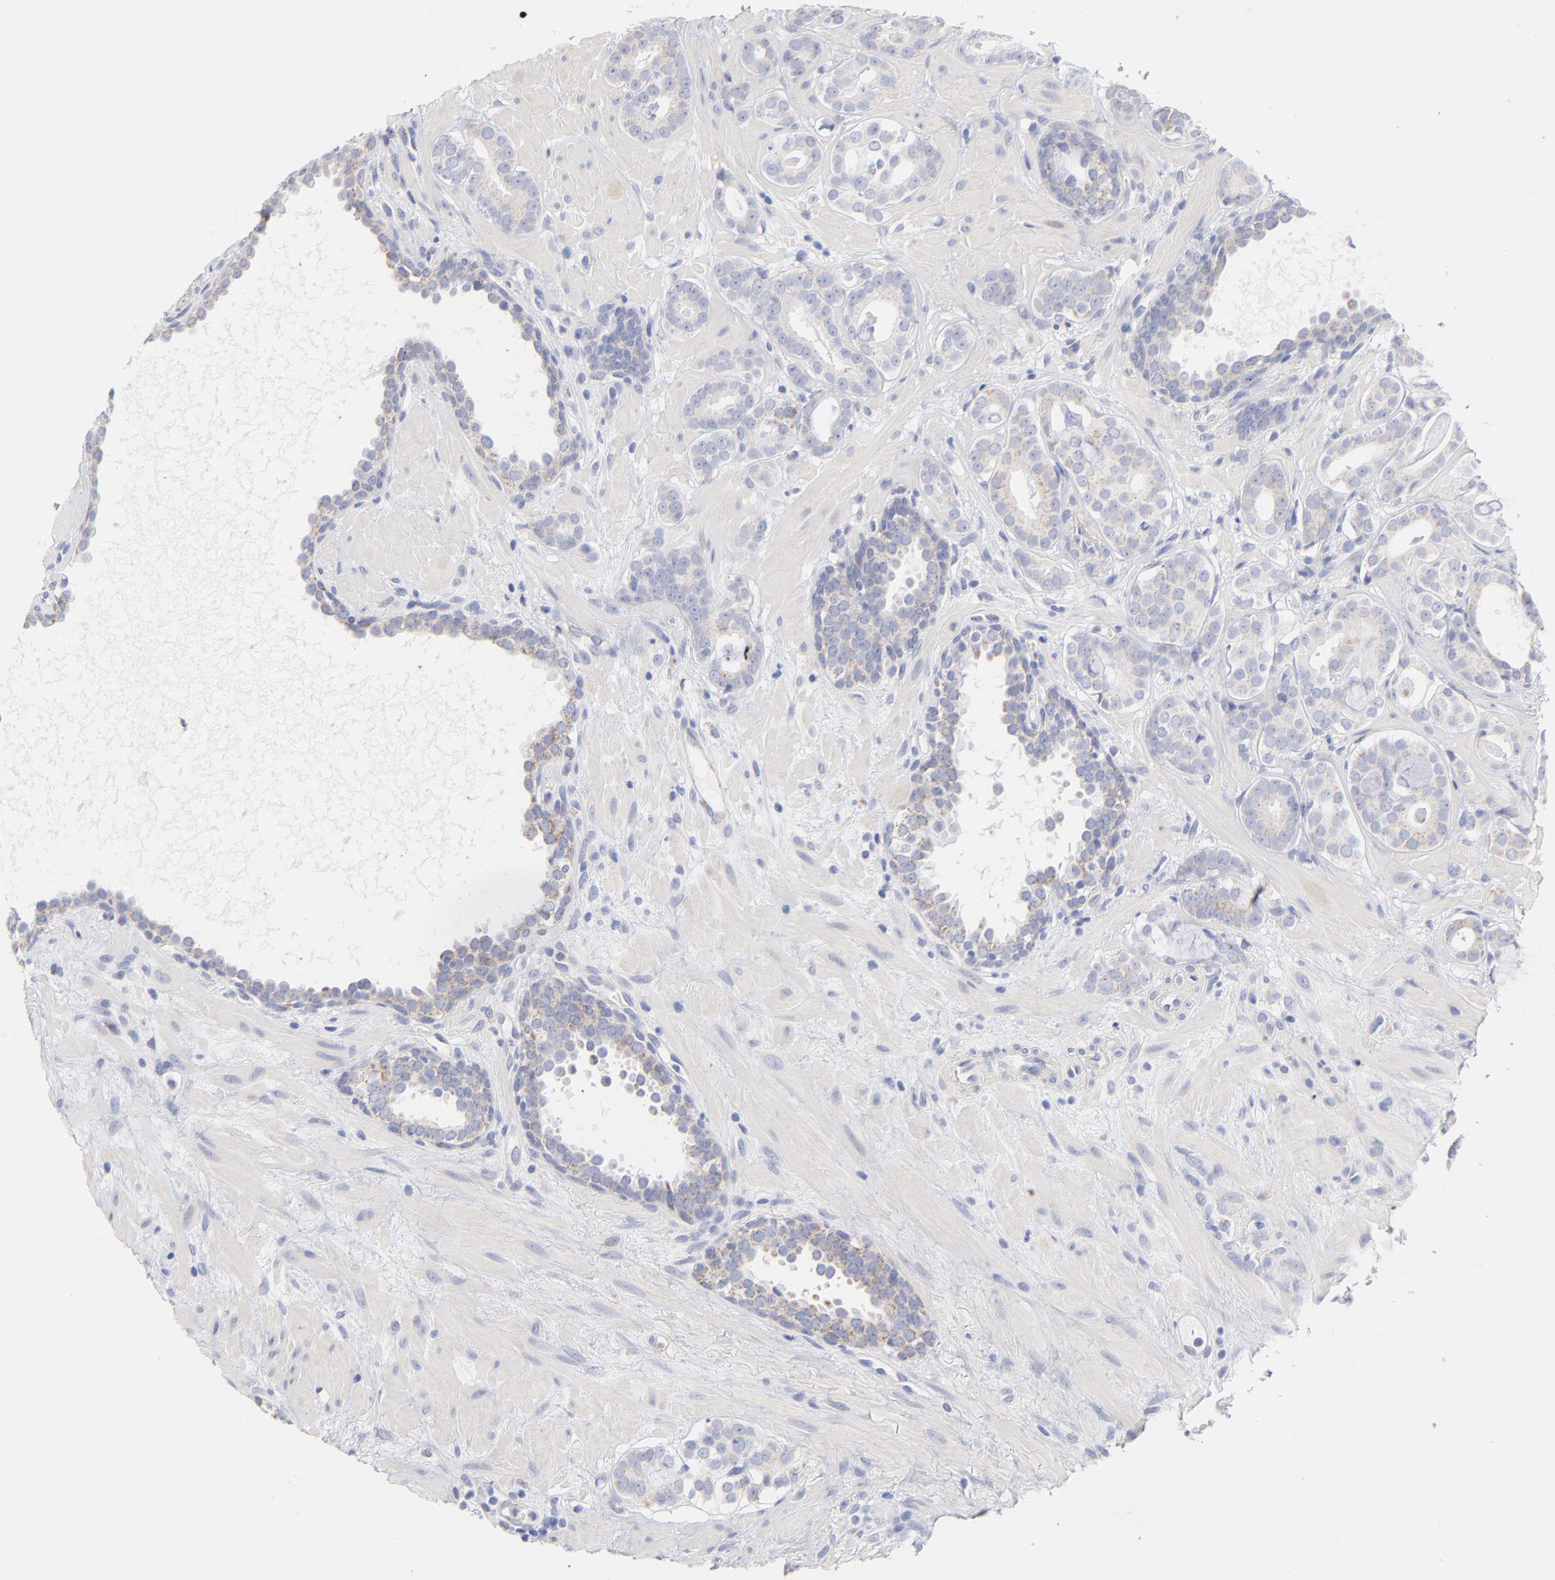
{"staining": {"intensity": "weak", "quantity": "<25%", "location": "cytoplasmic/membranous"}, "tissue": "prostate cancer", "cell_type": "Tumor cells", "image_type": "cancer", "snomed": [{"axis": "morphology", "description": "Adenocarcinoma, Low grade"}, {"axis": "topography", "description": "Prostate"}], "caption": "Tumor cells show no significant protein staining in prostate adenocarcinoma (low-grade).", "gene": "TST", "patient": {"sex": "male", "age": 57}}